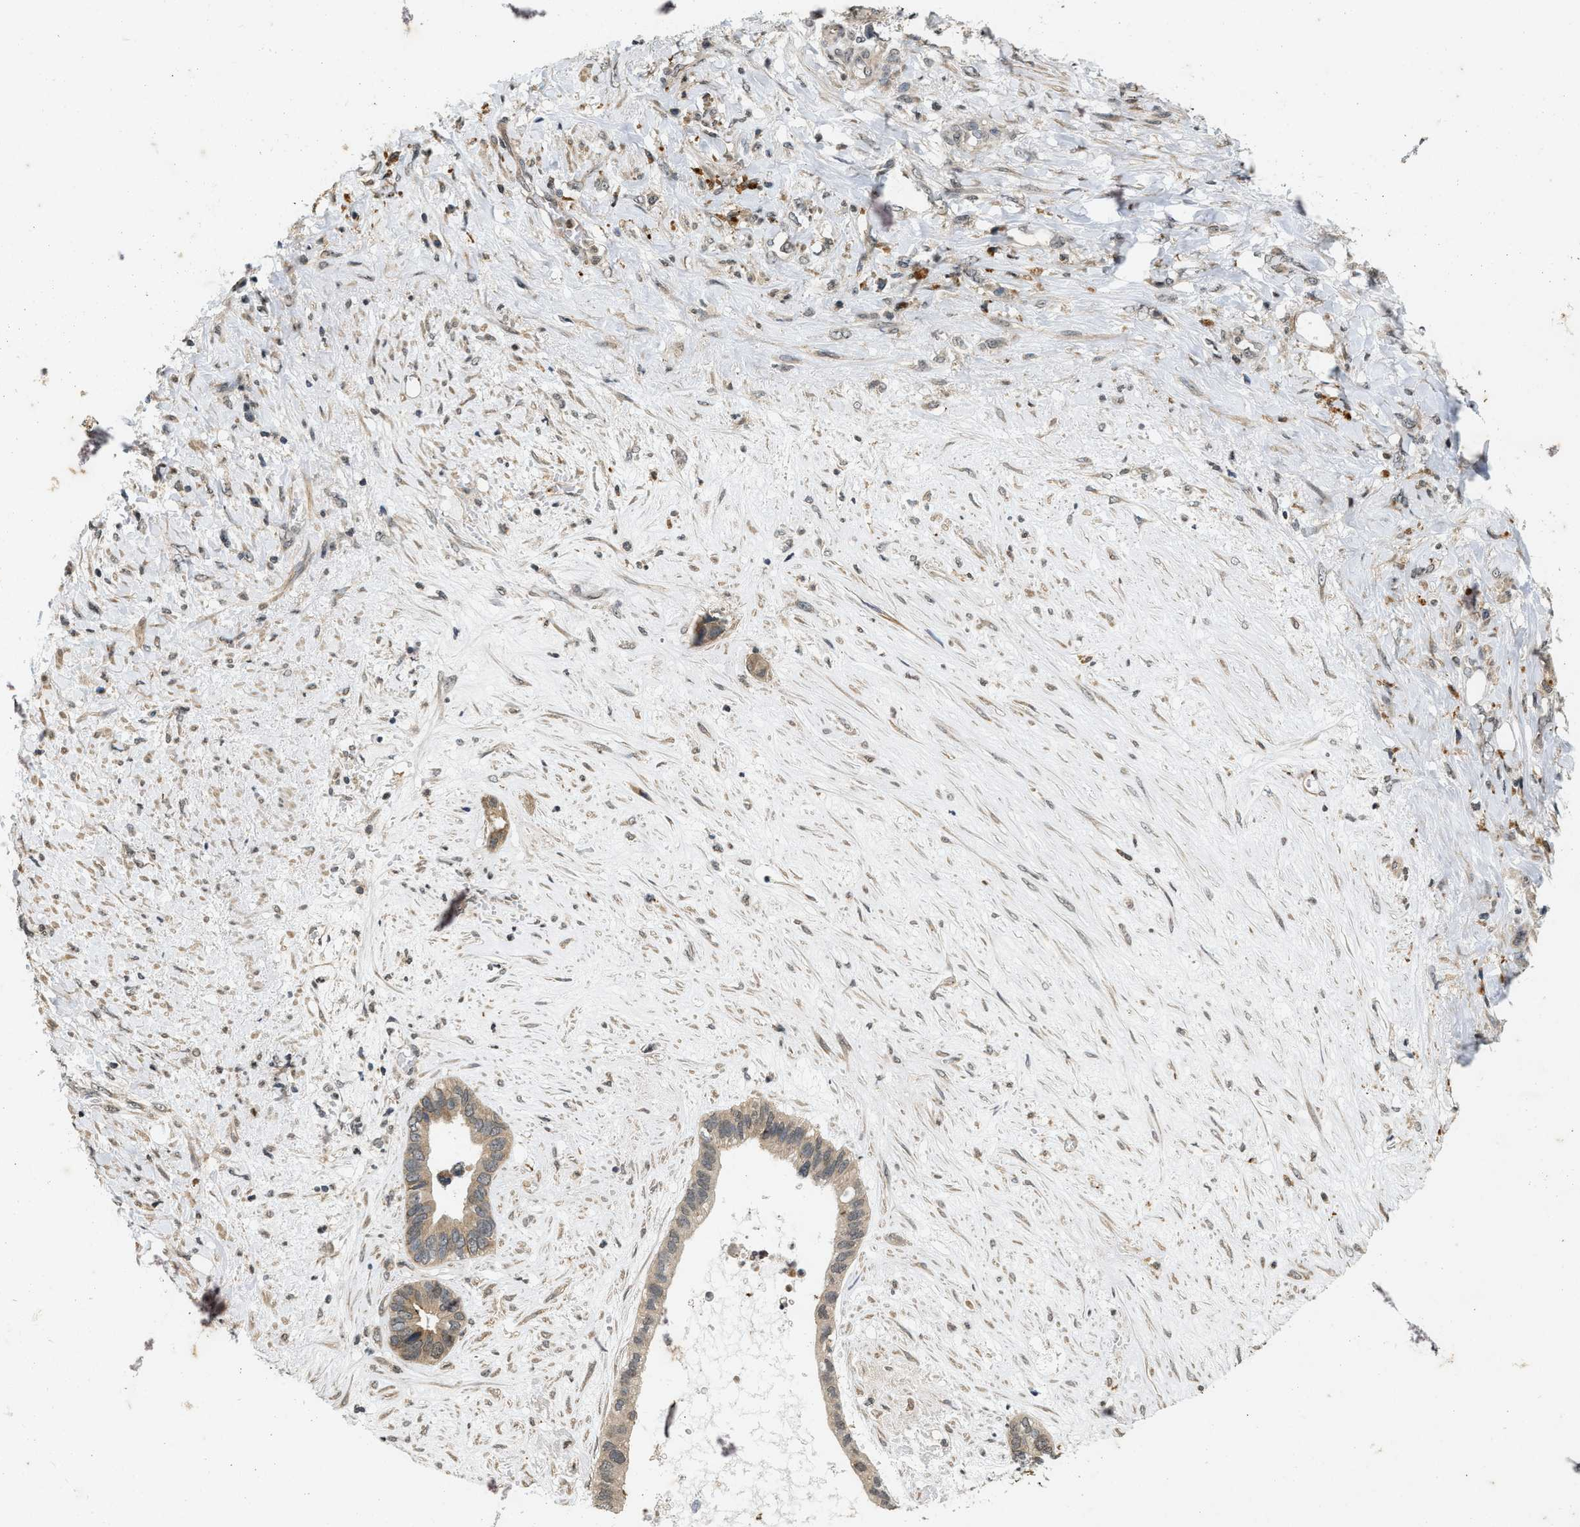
{"staining": {"intensity": "weak", "quantity": "25%-75%", "location": "cytoplasmic/membranous"}, "tissue": "liver cancer", "cell_type": "Tumor cells", "image_type": "cancer", "snomed": [{"axis": "morphology", "description": "Cholangiocarcinoma"}, {"axis": "topography", "description": "Liver"}], "caption": "There is low levels of weak cytoplasmic/membranous staining in tumor cells of liver cancer (cholangiocarcinoma), as demonstrated by immunohistochemical staining (brown color).", "gene": "KIF21A", "patient": {"sex": "female", "age": 65}}